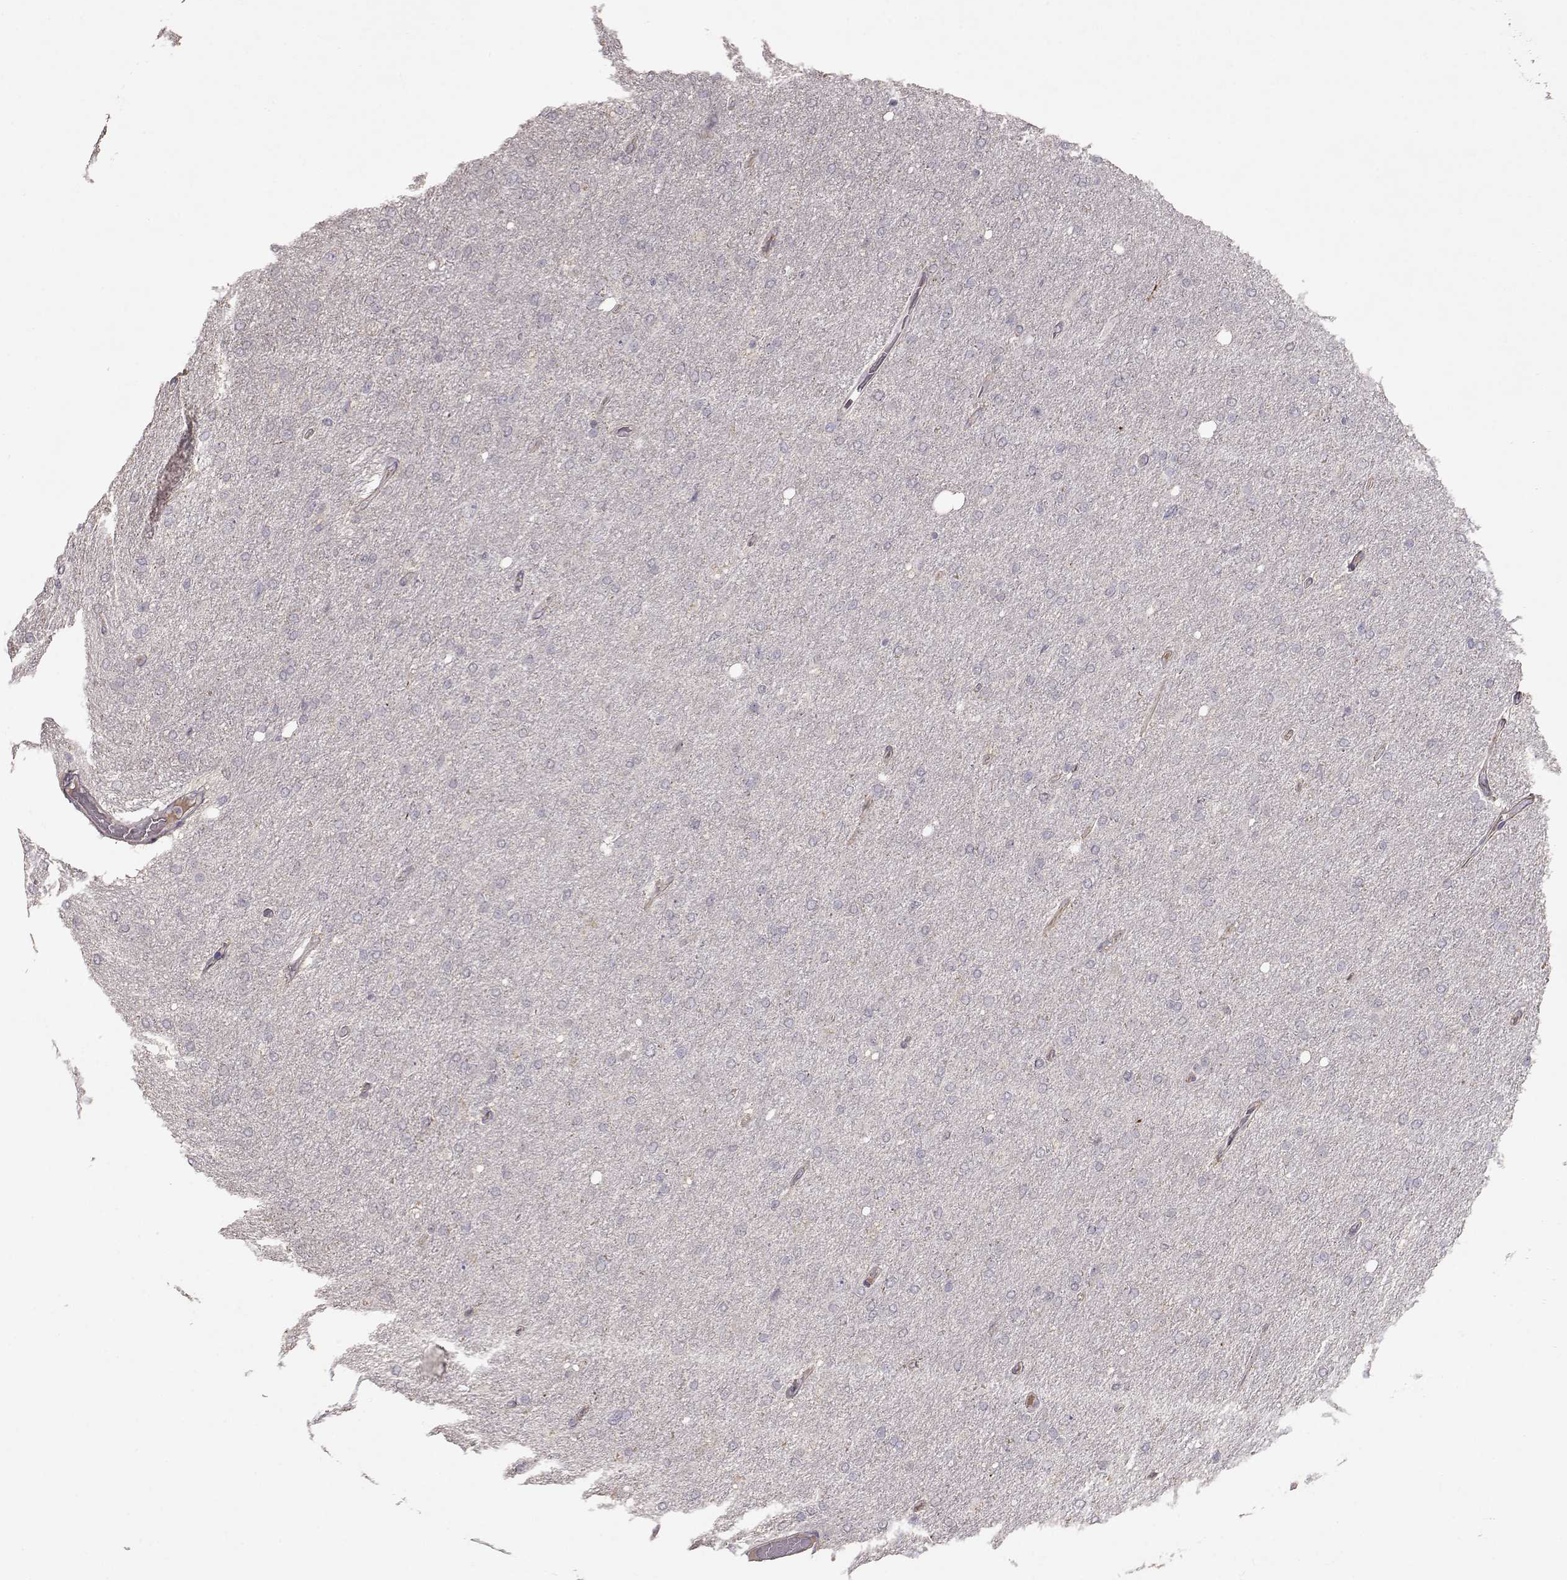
{"staining": {"intensity": "negative", "quantity": "none", "location": "none"}, "tissue": "glioma", "cell_type": "Tumor cells", "image_type": "cancer", "snomed": [{"axis": "morphology", "description": "Glioma, malignant, High grade"}, {"axis": "topography", "description": "Cerebral cortex"}], "caption": "The micrograph displays no staining of tumor cells in high-grade glioma (malignant).", "gene": "PMCH", "patient": {"sex": "male", "age": 70}}